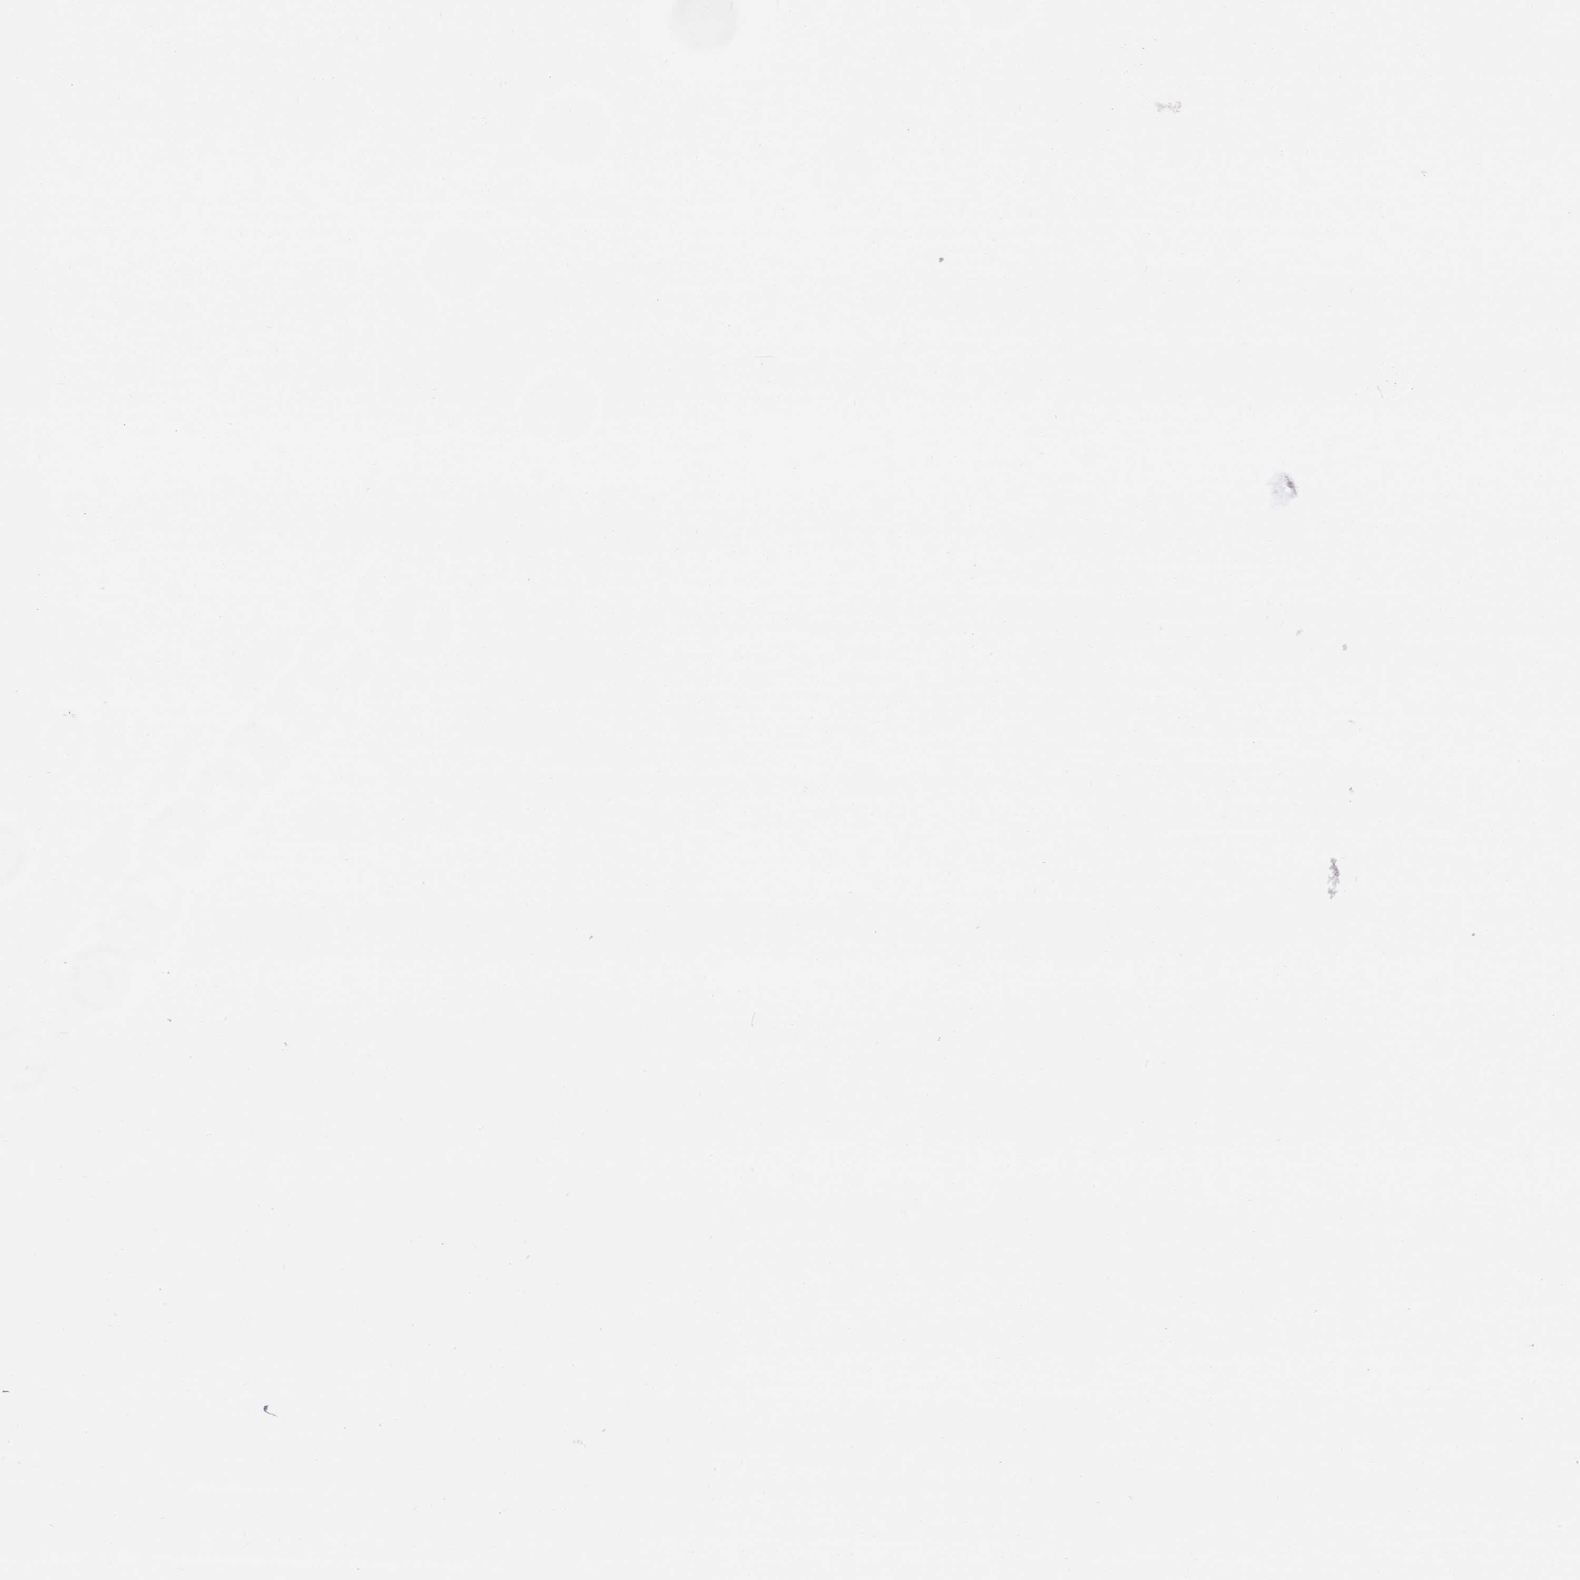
{"staining": {"intensity": "negative", "quantity": "none", "location": "none"}, "tissue": "nasopharynx", "cell_type": "Respiratory epithelial cells", "image_type": "normal", "snomed": [{"axis": "morphology", "description": "Normal tissue, NOS"}, {"axis": "topography", "description": "Nasopharynx"}], "caption": "The photomicrograph displays no staining of respiratory epithelial cells in normal nasopharynx. (IHC, brightfield microscopy, high magnification).", "gene": "C6orf58", "patient": {"sex": "female", "age": 60}}